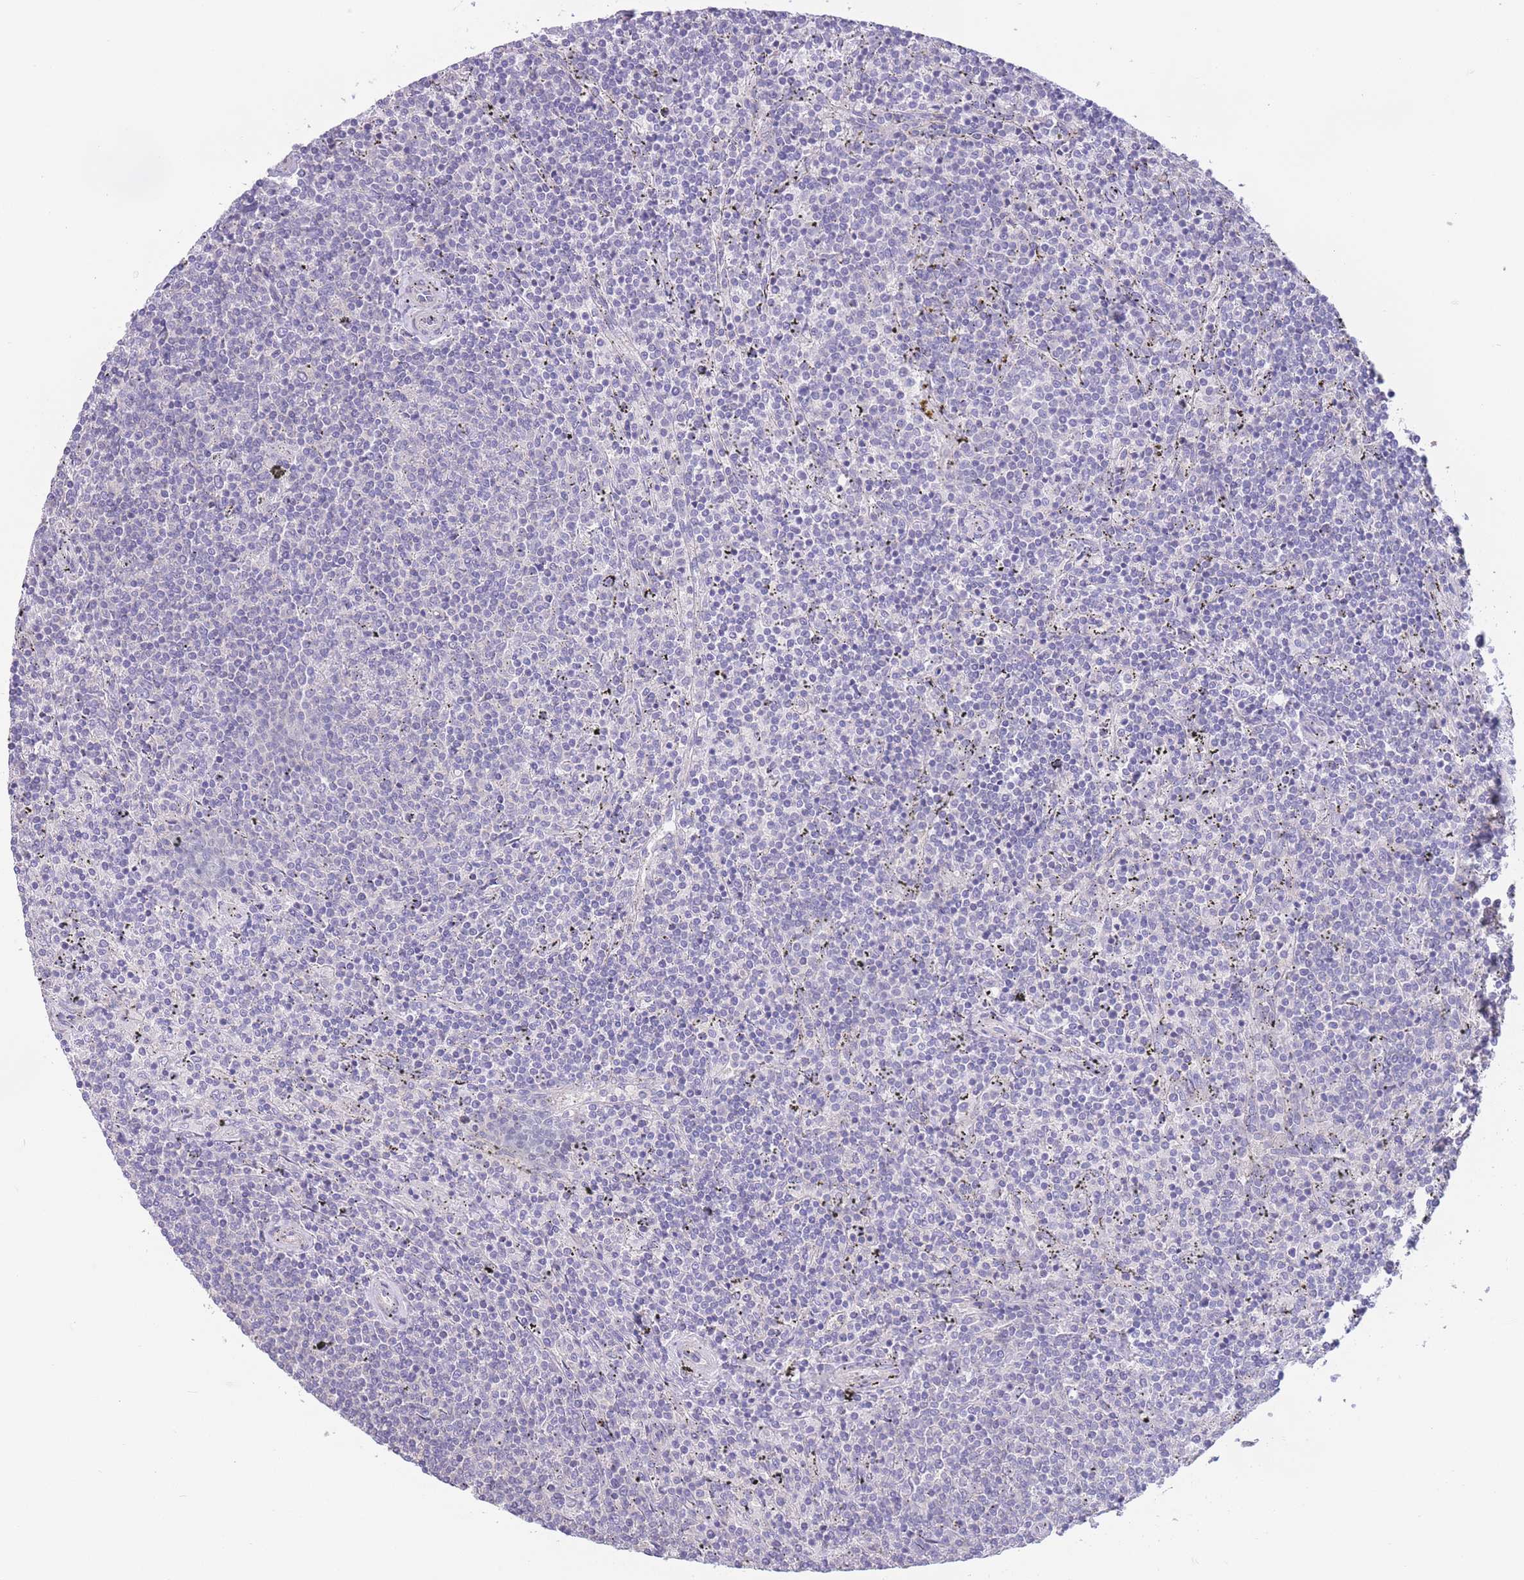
{"staining": {"intensity": "negative", "quantity": "none", "location": "none"}, "tissue": "lymphoma", "cell_type": "Tumor cells", "image_type": "cancer", "snomed": [{"axis": "morphology", "description": "Malignant lymphoma, non-Hodgkin's type, Low grade"}, {"axis": "topography", "description": "Spleen"}], "caption": "High magnification brightfield microscopy of lymphoma stained with DAB (brown) and counterstained with hematoxylin (blue): tumor cells show no significant staining.", "gene": "ALS2CL", "patient": {"sex": "female", "age": 50}}